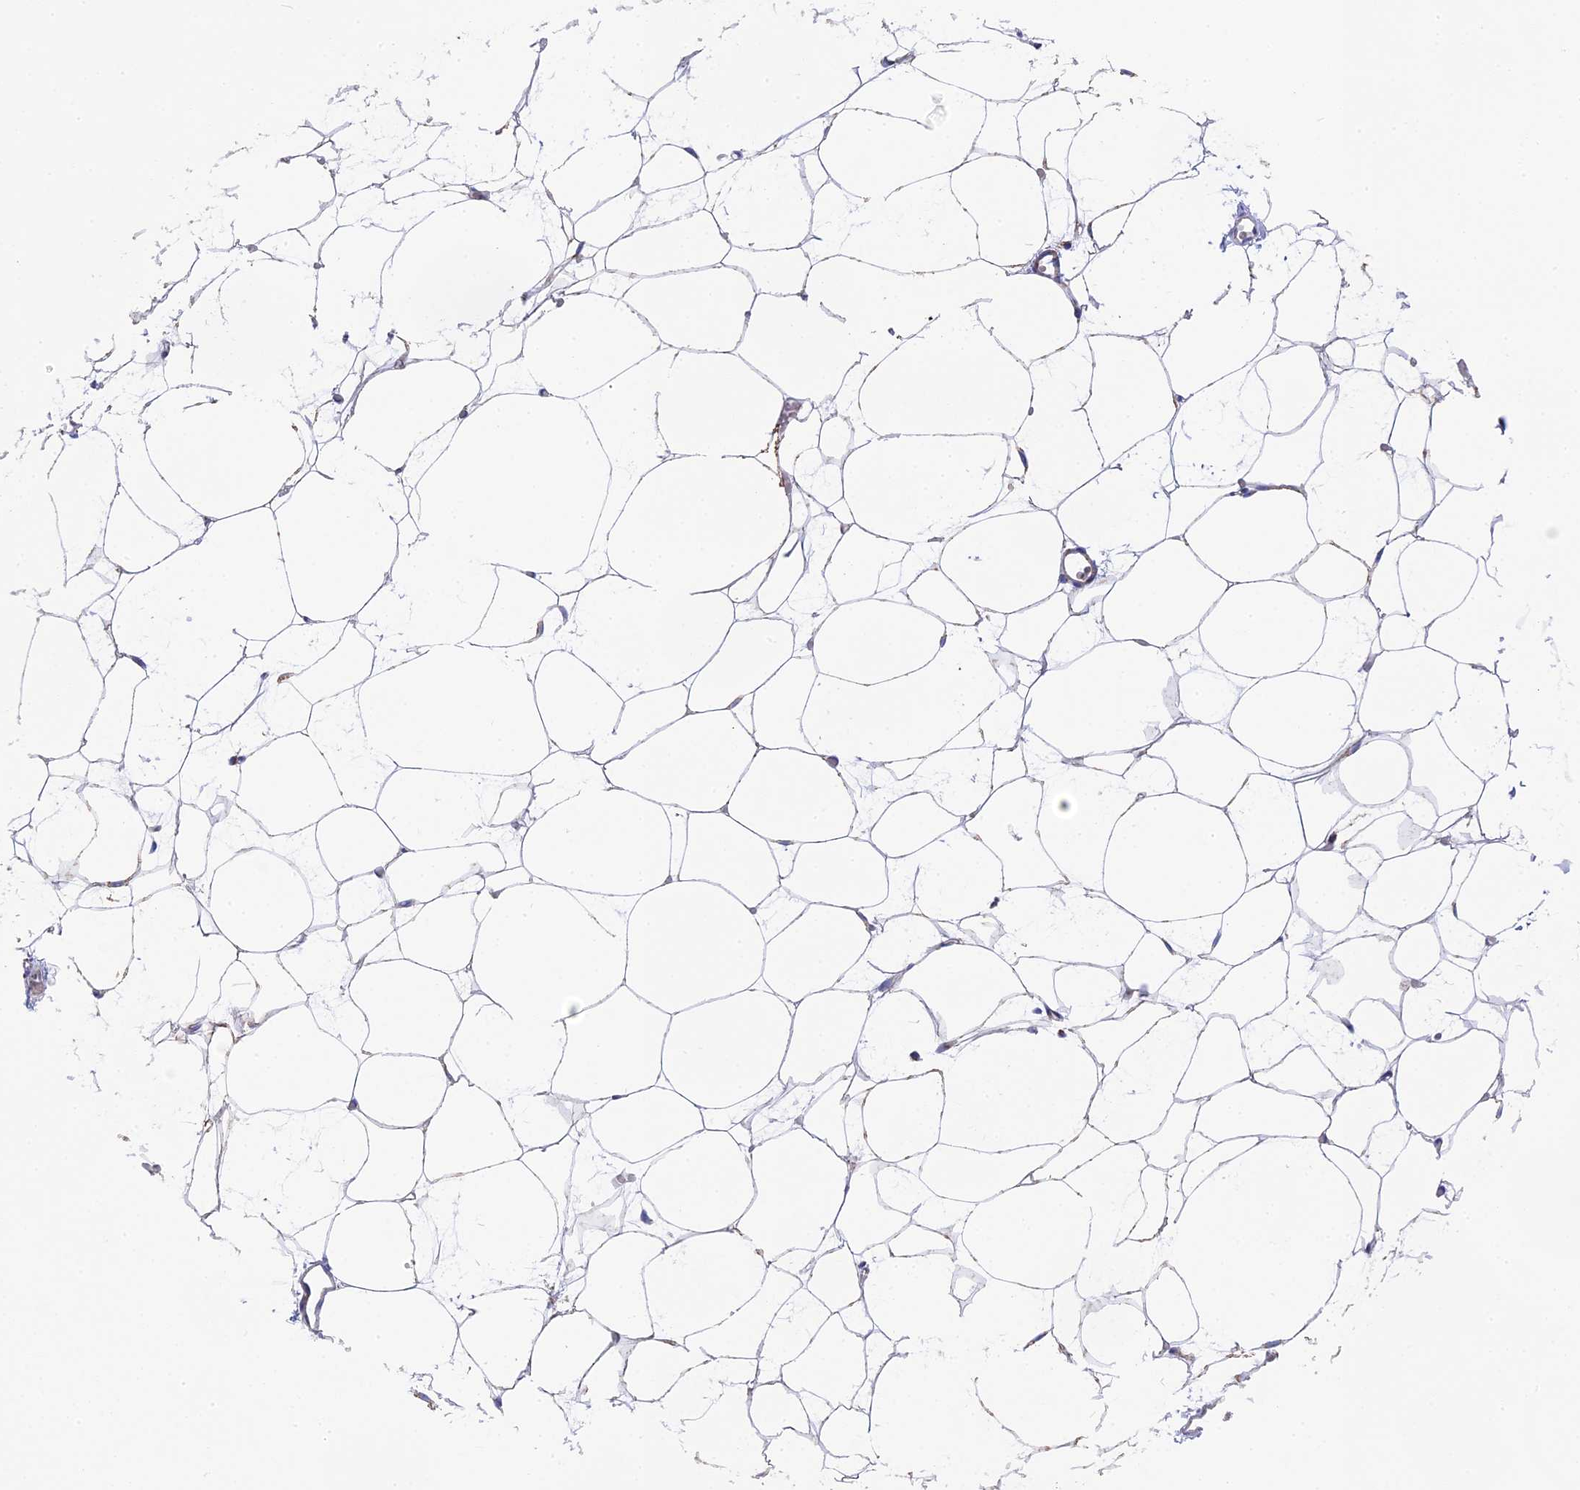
{"staining": {"intensity": "moderate", "quantity": "25%-75%", "location": "cytoplasmic/membranous"}, "tissue": "adipose tissue", "cell_type": "Adipocytes", "image_type": "normal", "snomed": [{"axis": "morphology", "description": "Normal tissue, NOS"}, {"axis": "topography", "description": "Breast"}], "caption": "Immunohistochemistry (DAB (3,3'-diaminobenzidine)) staining of normal adipose tissue shows moderate cytoplasmic/membranous protein positivity in approximately 25%-75% of adipocytes.", "gene": "NDUFA5", "patient": {"sex": "female", "age": 23}}